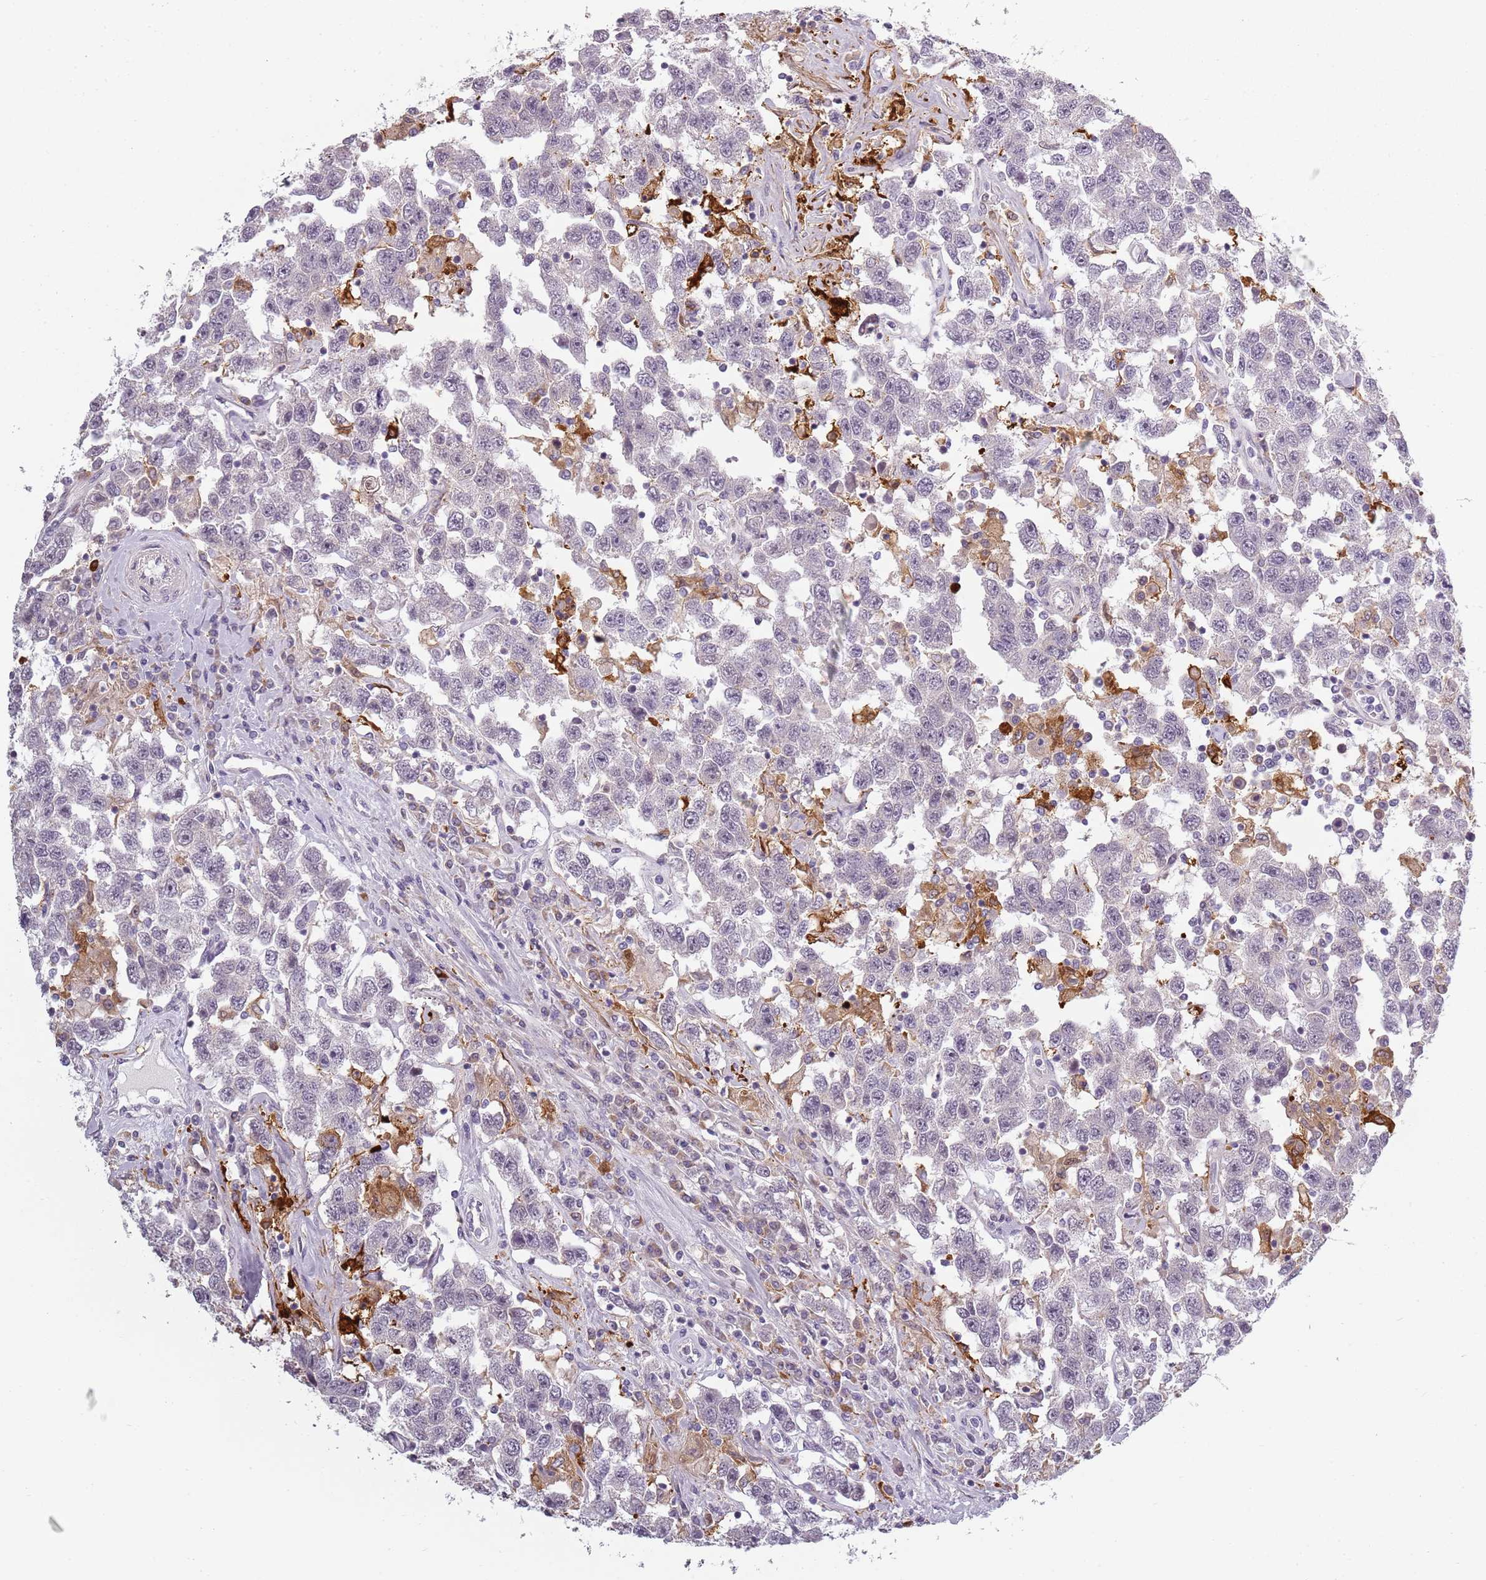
{"staining": {"intensity": "negative", "quantity": "none", "location": "none"}, "tissue": "testis cancer", "cell_type": "Tumor cells", "image_type": "cancer", "snomed": [{"axis": "morphology", "description": "Seminoma, NOS"}, {"axis": "topography", "description": "Testis"}], "caption": "Seminoma (testis) was stained to show a protein in brown. There is no significant staining in tumor cells. Brightfield microscopy of immunohistochemistry (IHC) stained with DAB (brown) and hematoxylin (blue), captured at high magnification.", "gene": "CC2D2B", "patient": {"sex": "male", "age": 41}}